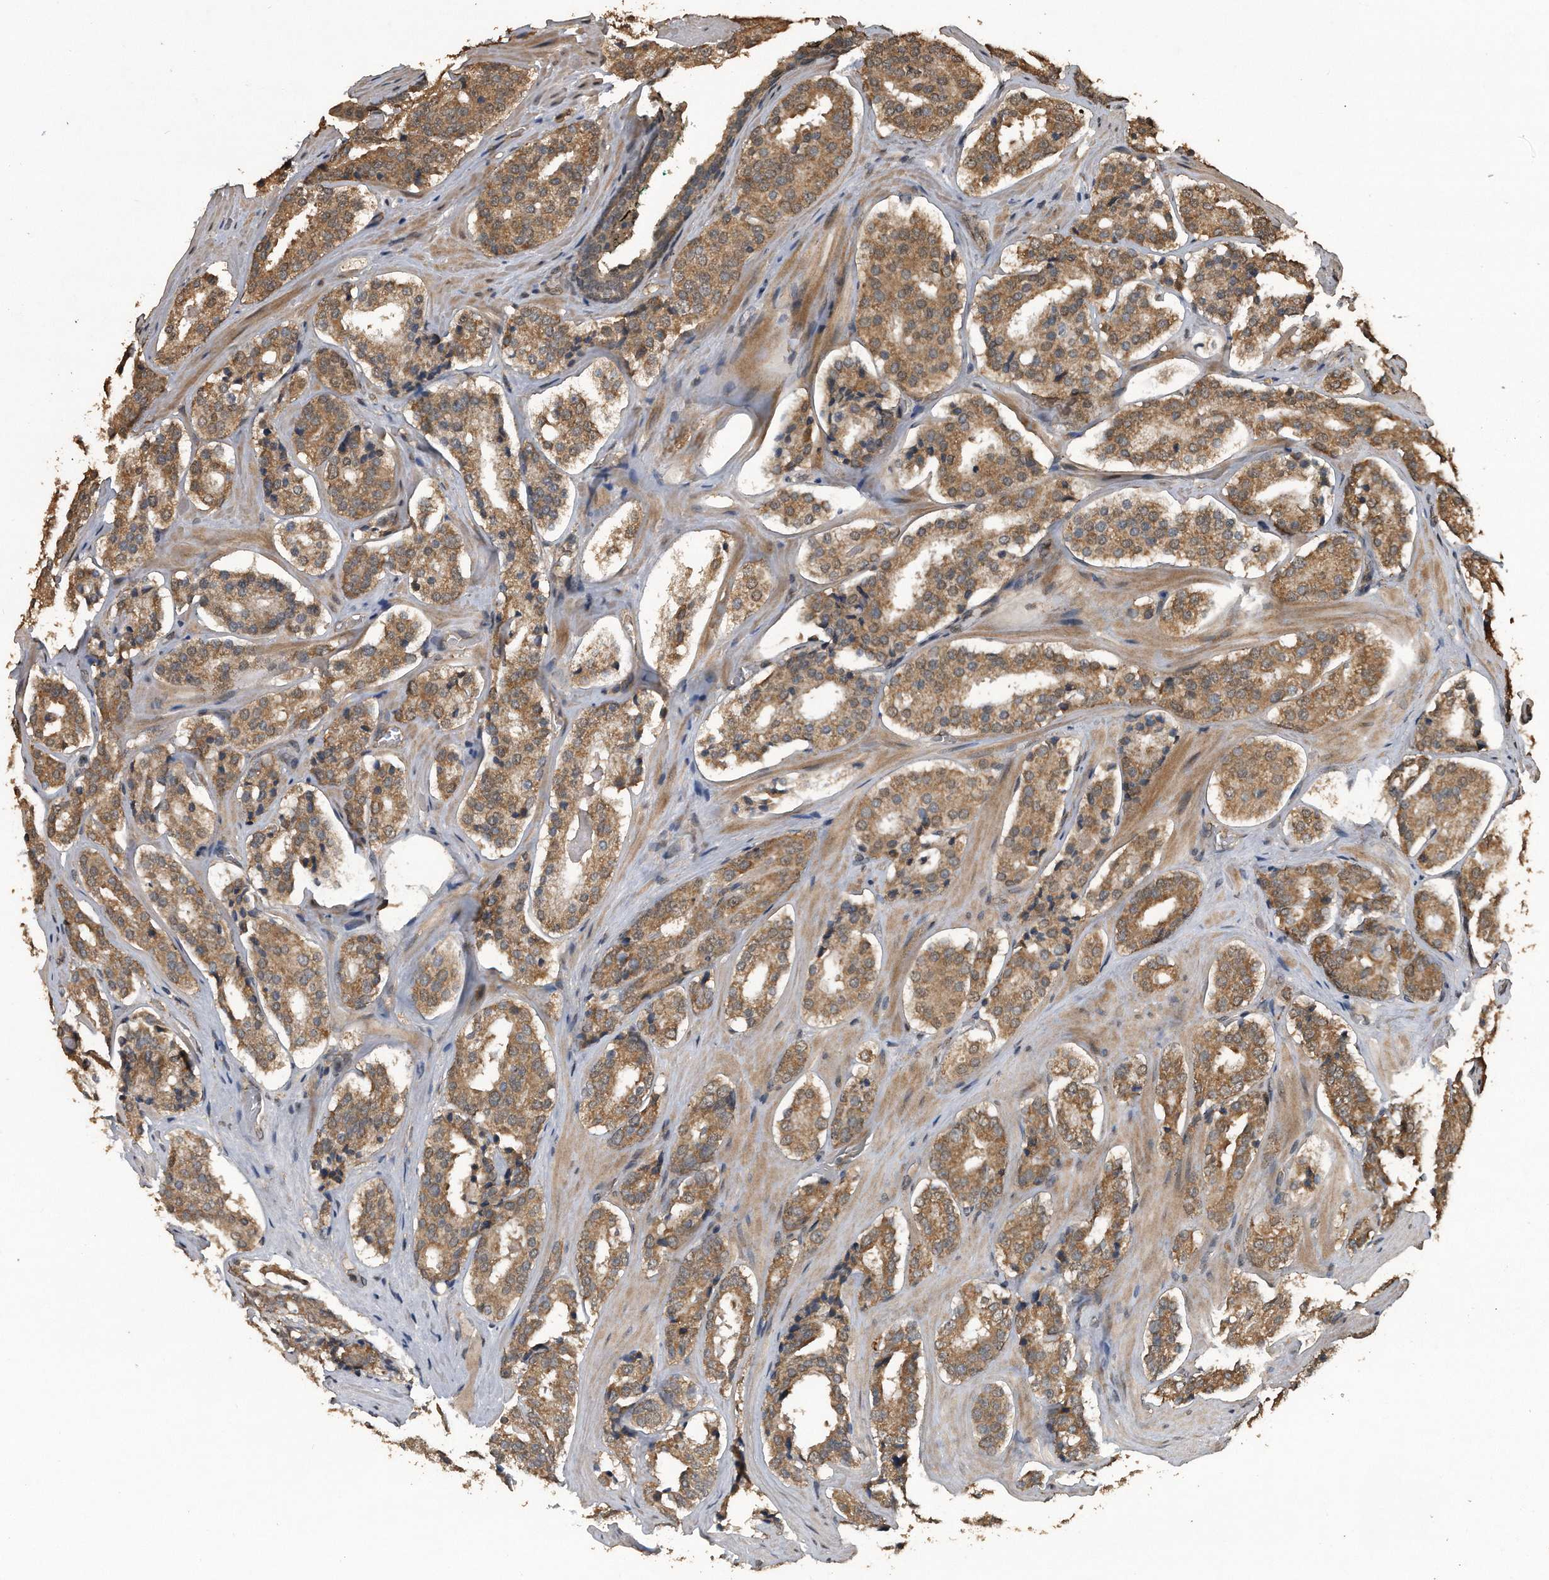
{"staining": {"intensity": "moderate", "quantity": ">75%", "location": "cytoplasmic/membranous"}, "tissue": "prostate cancer", "cell_type": "Tumor cells", "image_type": "cancer", "snomed": [{"axis": "morphology", "description": "Adenocarcinoma, High grade"}, {"axis": "topography", "description": "Prostate"}], "caption": "There is medium levels of moderate cytoplasmic/membranous expression in tumor cells of adenocarcinoma (high-grade) (prostate), as demonstrated by immunohistochemical staining (brown color).", "gene": "CRYZL1", "patient": {"sex": "male", "age": 60}}